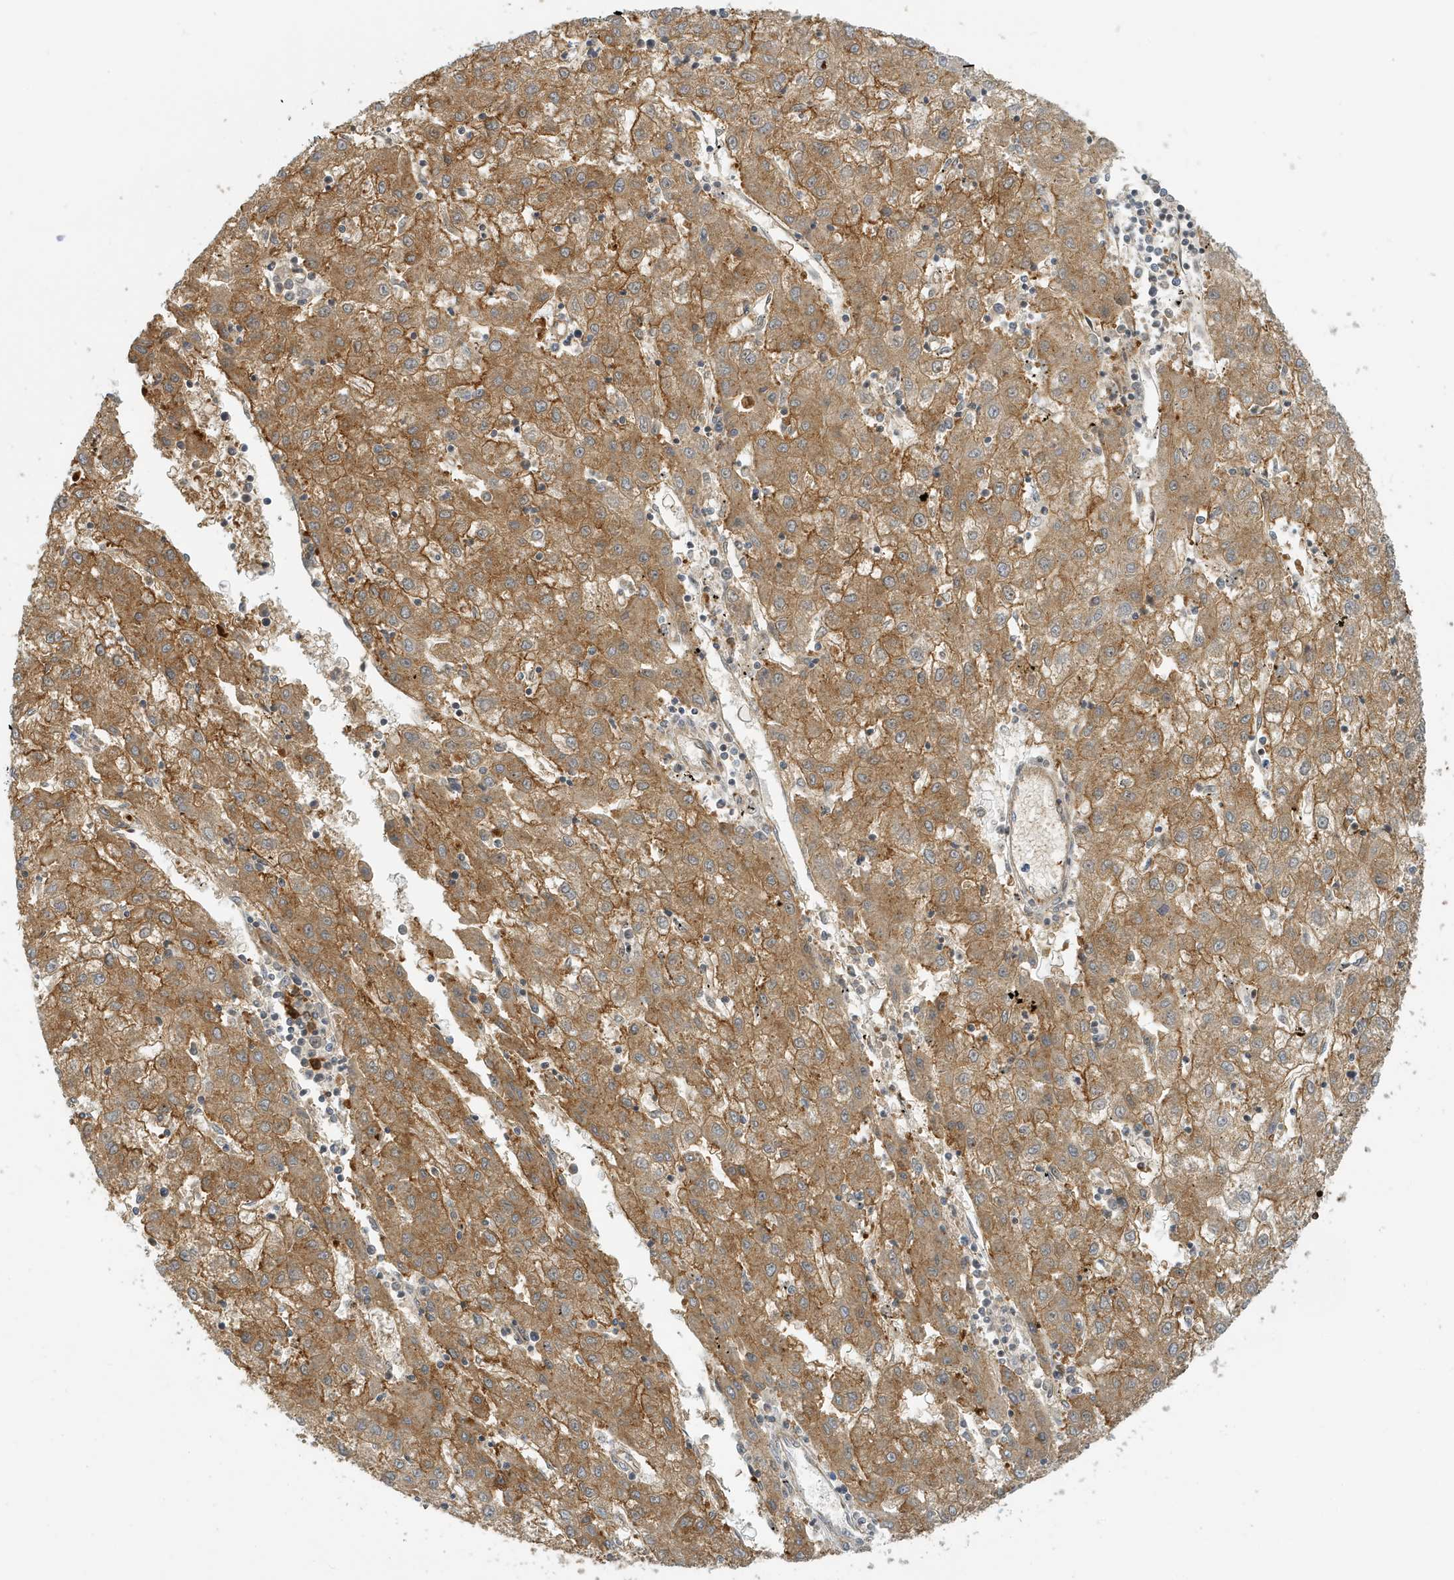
{"staining": {"intensity": "moderate", "quantity": ">75%", "location": "cytoplasmic/membranous"}, "tissue": "liver cancer", "cell_type": "Tumor cells", "image_type": "cancer", "snomed": [{"axis": "morphology", "description": "Carcinoma, Hepatocellular, NOS"}, {"axis": "topography", "description": "Liver"}], "caption": "Immunohistochemistry (IHC) staining of liver hepatocellular carcinoma, which reveals medium levels of moderate cytoplasmic/membranous expression in approximately >75% of tumor cells indicating moderate cytoplasmic/membranous protein staining. The staining was performed using DAB (3,3'-diaminobenzidine) (brown) for protein detection and nuclei were counterstained in hematoxylin (blue).", "gene": "FYCO1", "patient": {"sex": "male", "age": 72}}